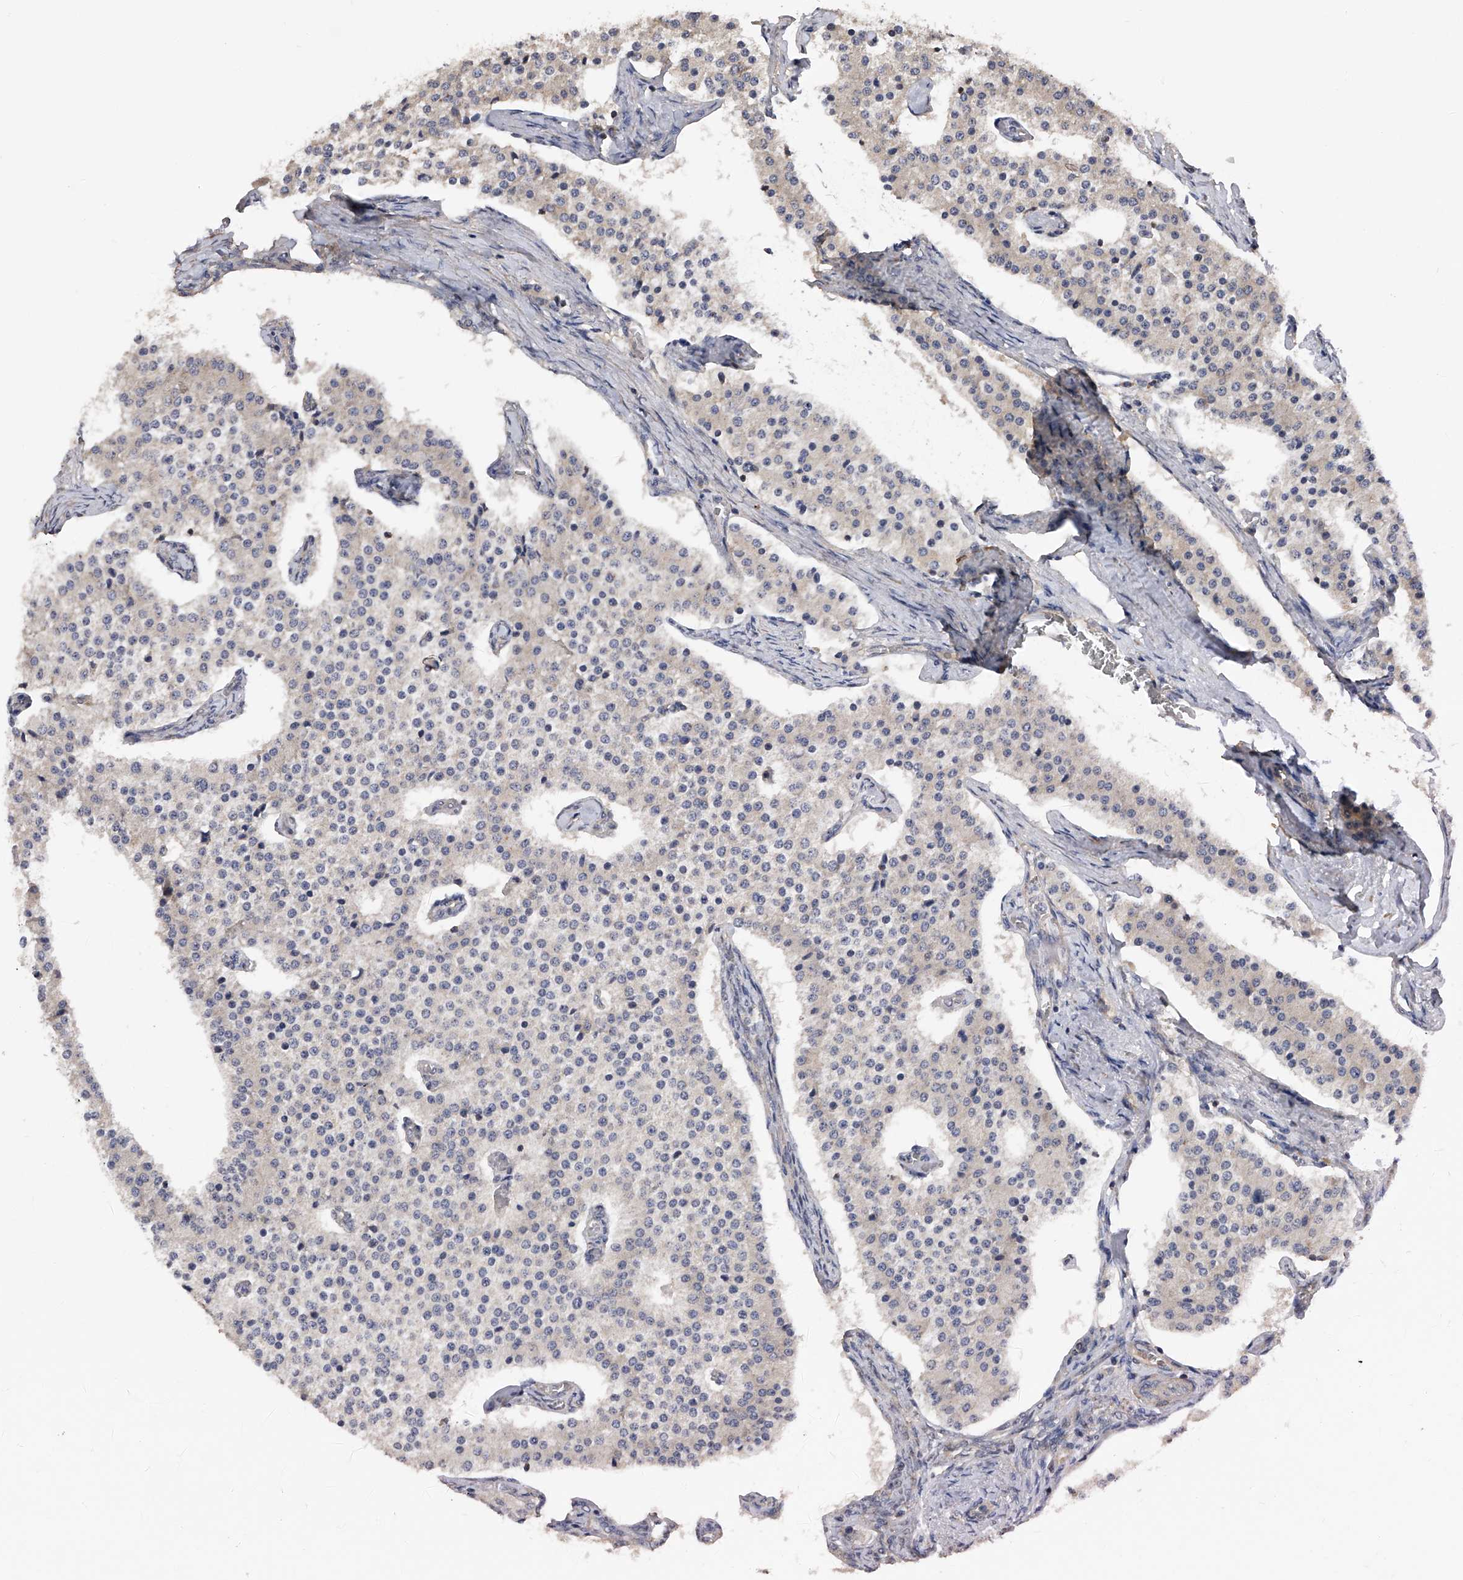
{"staining": {"intensity": "negative", "quantity": "none", "location": "none"}, "tissue": "carcinoid", "cell_type": "Tumor cells", "image_type": "cancer", "snomed": [{"axis": "morphology", "description": "Carcinoid, malignant, NOS"}, {"axis": "topography", "description": "Colon"}], "caption": "The histopathology image reveals no significant positivity in tumor cells of carcinoid.", "gene": "CFAP298", "patient": {"sex": "female", "age": 52}}